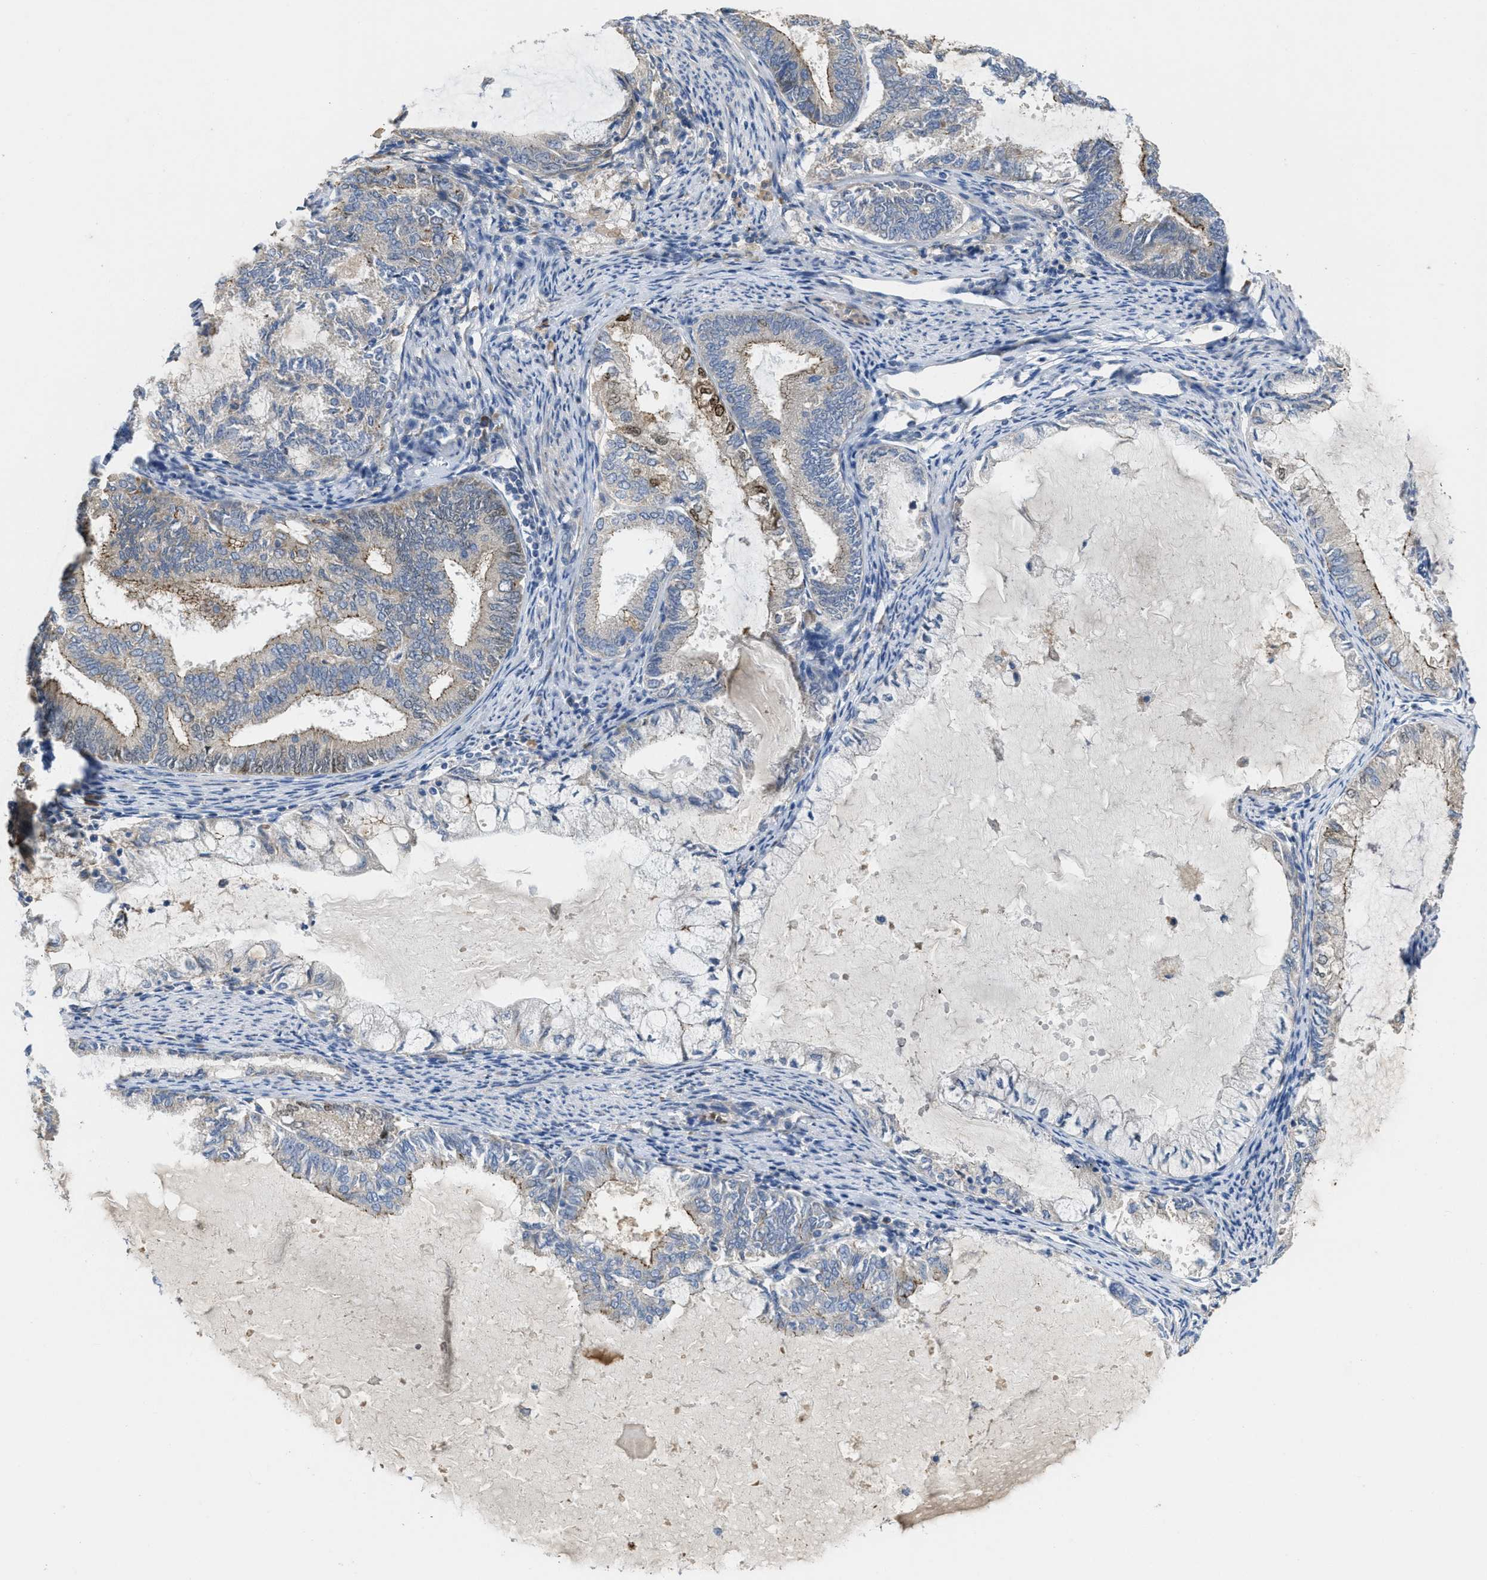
{"staining": {"intensity": "moderate", "quantity": "<25%", "location": "cytoplasmic/membranous,nuclear"}, "tissue": "endometrial cancer", "cell_type": "Tumor cells", "image_type": "cancer", "snomed": [{"axis": "morphology", "description": "Adenocarcinoma, NOS"}, {"axis": "topography", "description": "Endometrium"}], "caption": "Protein expression analysis of adenocarcinoma (endometrial) displays moderate cytoplasmic/membranous and nuclear positivity in approximately <25% of tumor cells.", "gene": "CDPF1", "patient": {"sex": "female", "age": 86}}